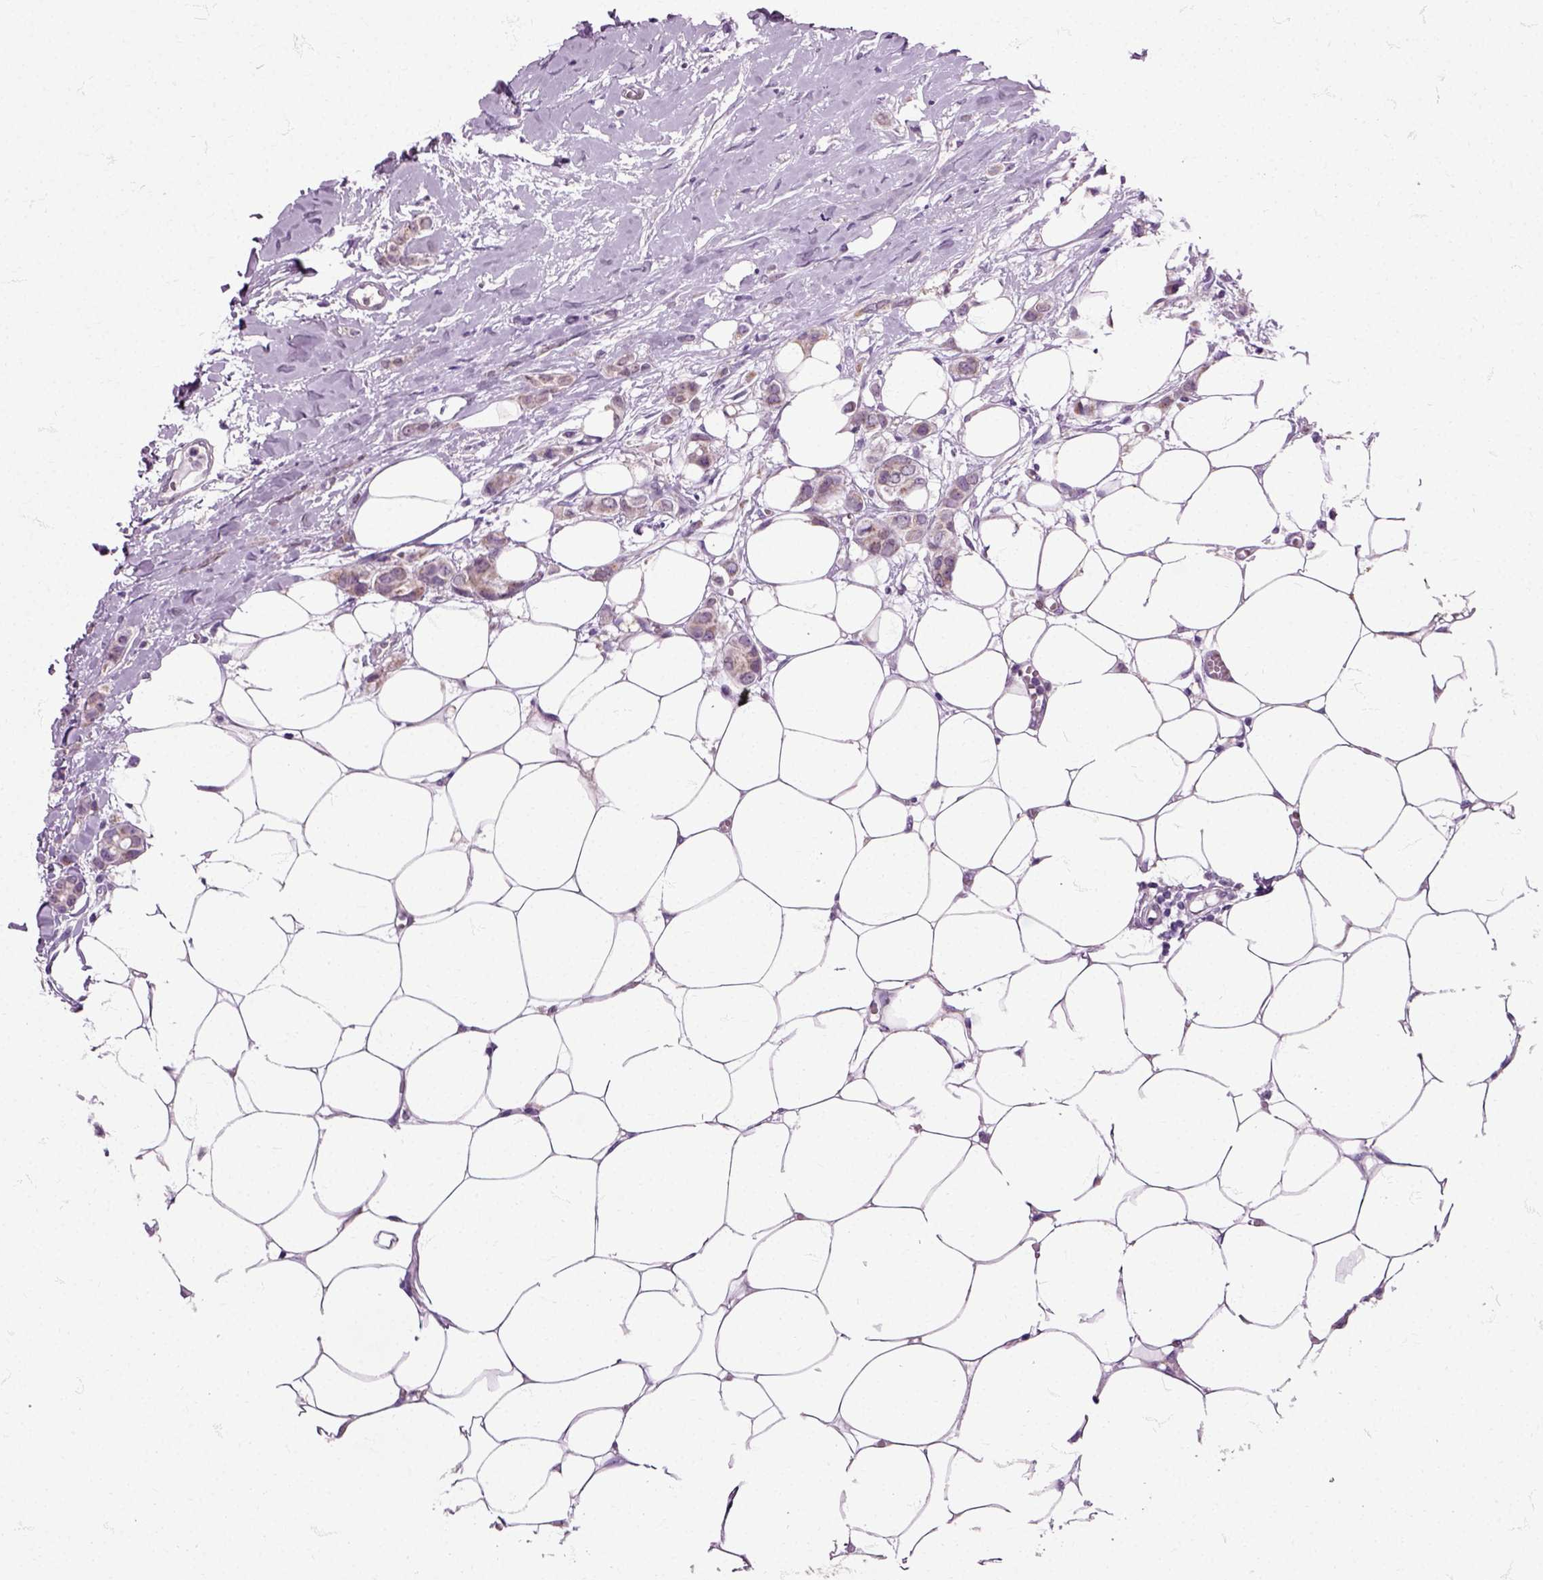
{"staining": {"intensity": "weak", "quantity": "25%-75%", "location": "cytoplasmic/membranous"}, "tissue": "breast cancer", "cell_type": "Tumor cells", "image_type": "cancer", "snomed": [{"axis": "morphology", "description": "Duct carcinoma"}, {"axis": "topography", "description": "Breast"}], "caption": "About 25%-75% of tumor cells in human breast cancer (infiltrating ductal carcinoma) reveal weak cytoplasmic/membranous protein staining as visualized by brown immunohistochemical staining.", "gene": "HSPA2", "patient": {"sex": "female", "age": 85}}